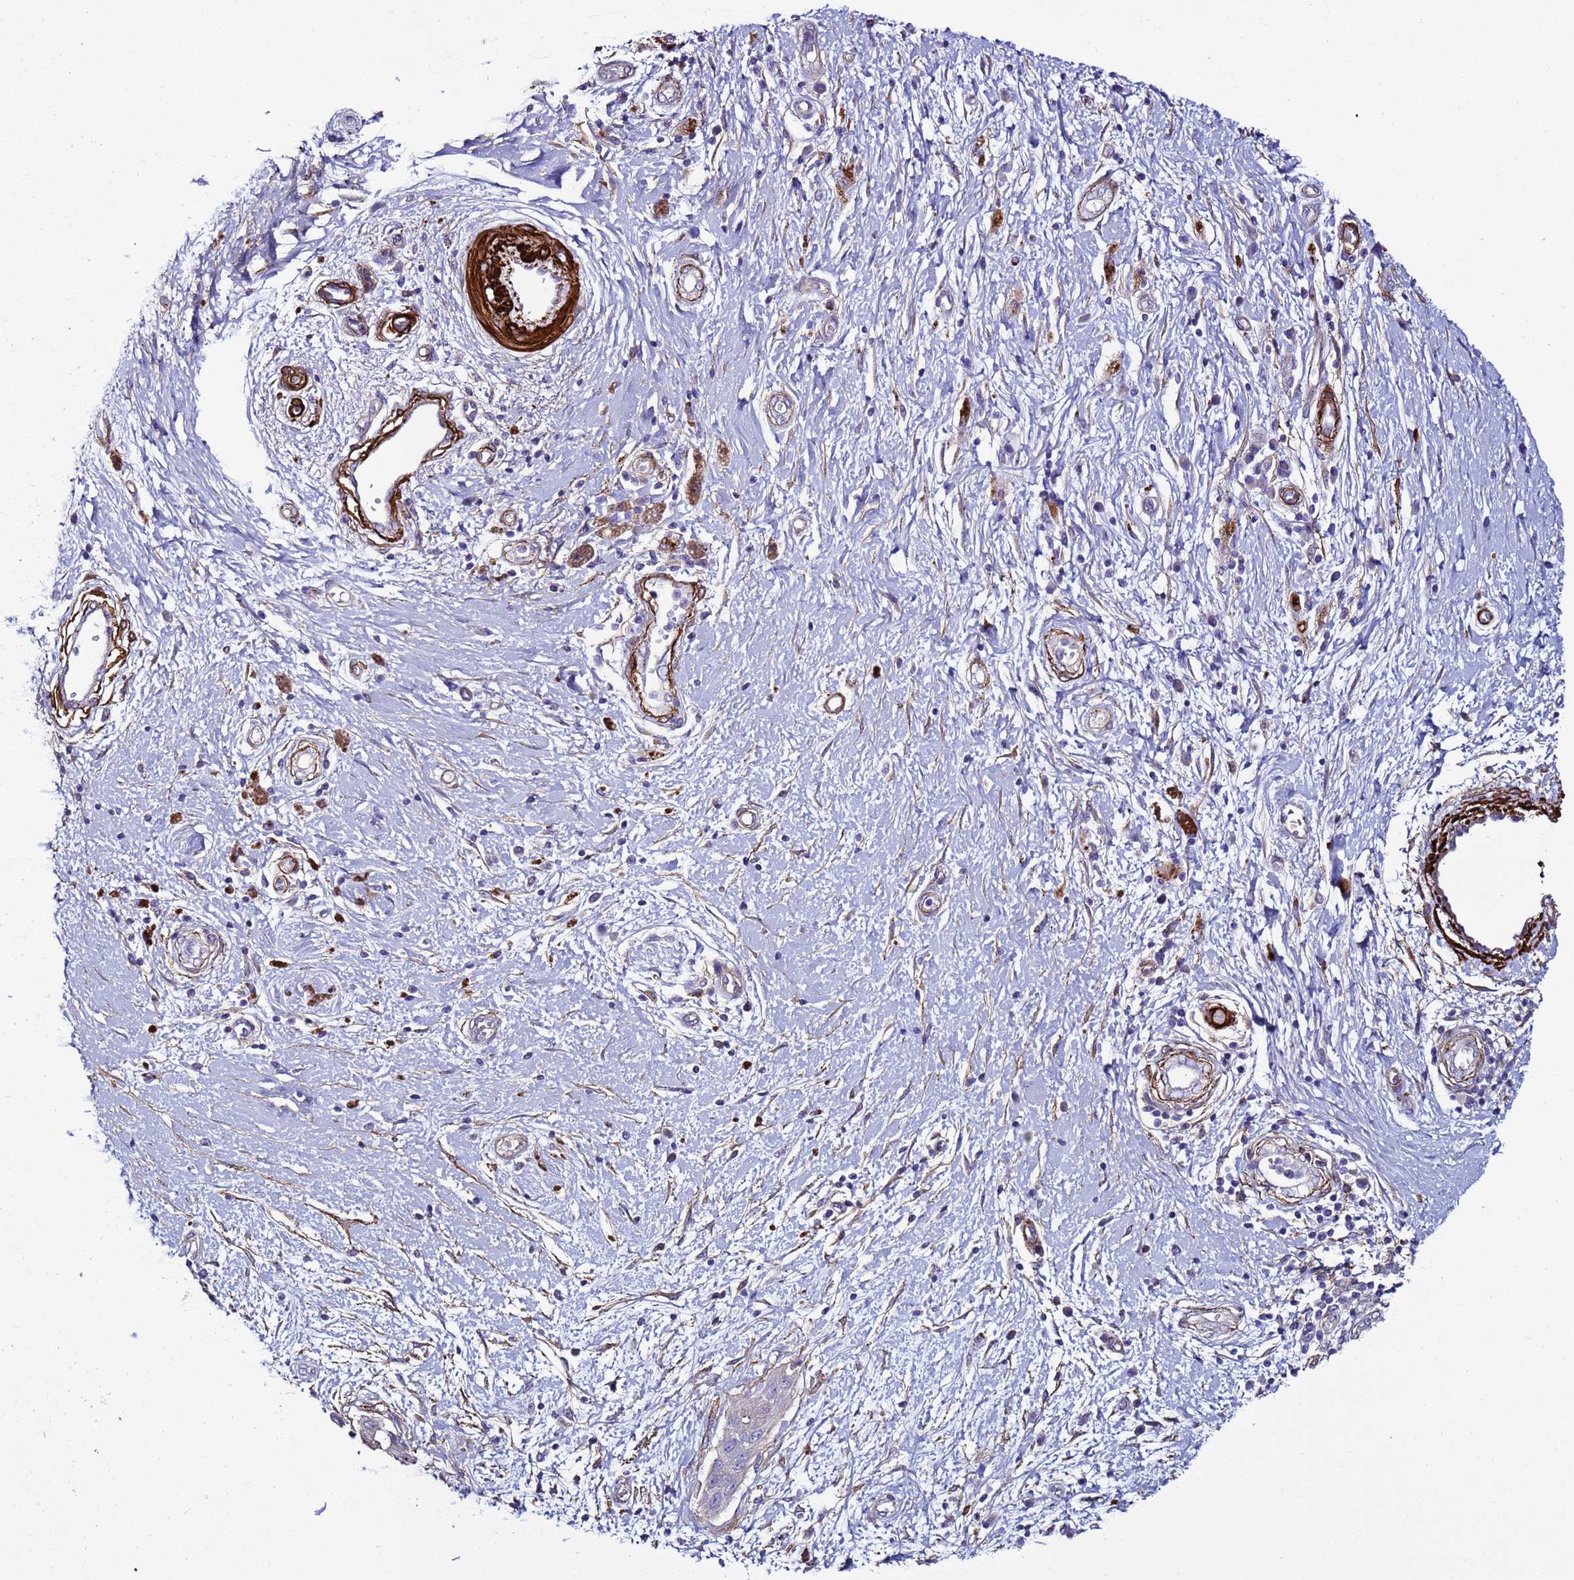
{"staining": {"intensity": "negative", "quantity": "none", "location": "none"}, "tissue": "pancreatic cancer", "cell_type": "Tumor cells", "image_type": "cancer", "snomed": [{"axis": "morphology", "description": "Adenocarcinoma, NOS"}, {"axis": "topography", "description": "Pancreas"}], "caption": "High magnification brightfield microscopy of pancreatic adenocarcinoma stained with DAB (brown) and counterstained with hematoxylin (blue): tumor cells show no significant positivity.", "gene": "RABL2B", "patient": {"sex": "male", "age": 68}}